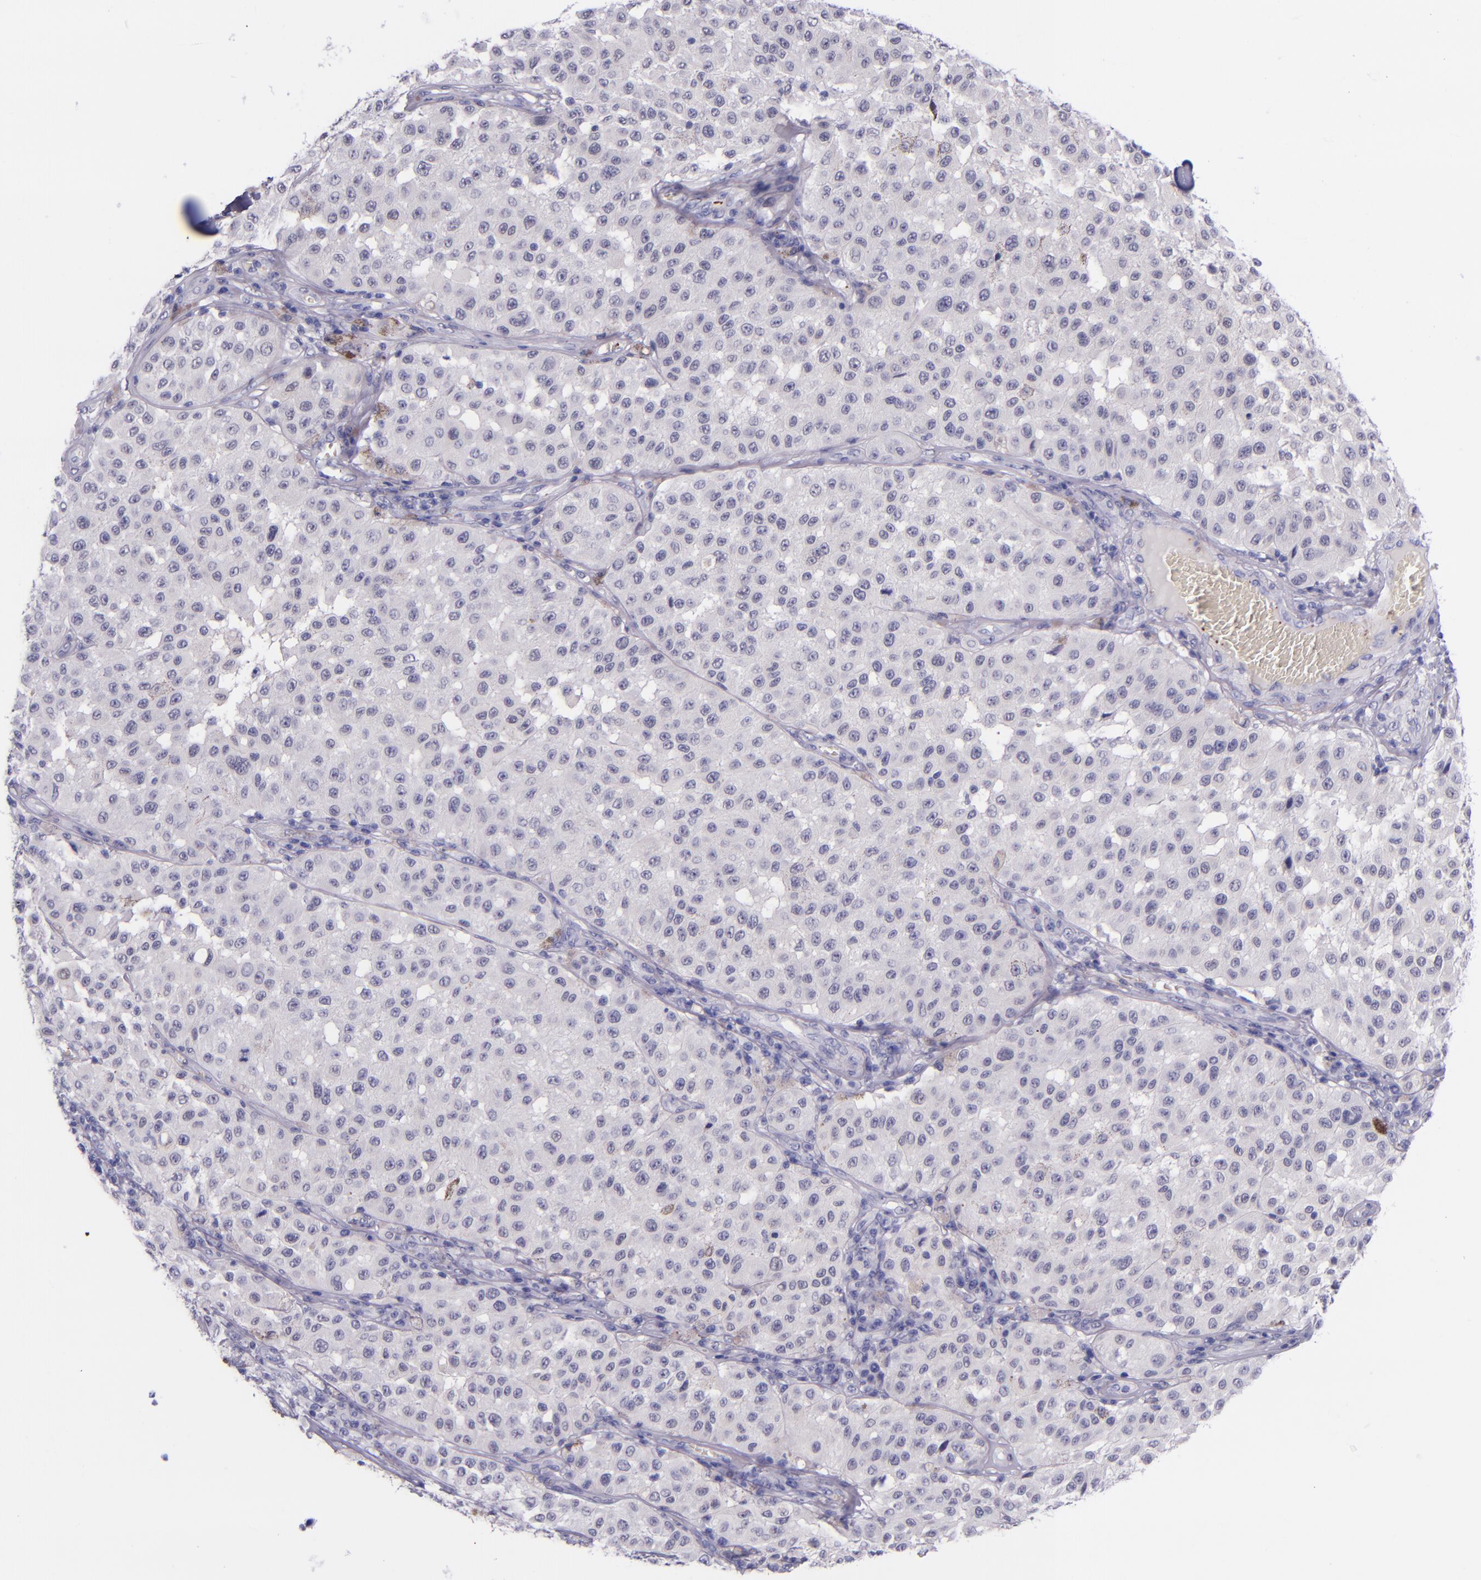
{"staining": {"intensity": "negative", "quantity": "none", "location": "none"}, "tissue": "melanoma", "cell_type": "Tumor cells", "image_type": "cancer", "snomed": [{"axis": "morphology", "description": "Malignant melanoma, NOS"}, {"axis": "topography", "description": "Skin"}], "caption": "DAB (3,3'-diaminobenzidine) immunohistochemical staining of melanoma exhibits no significant staining in tumor cells.", "gene": "SELE", "patient": {"sex": "female", "age": 64}}